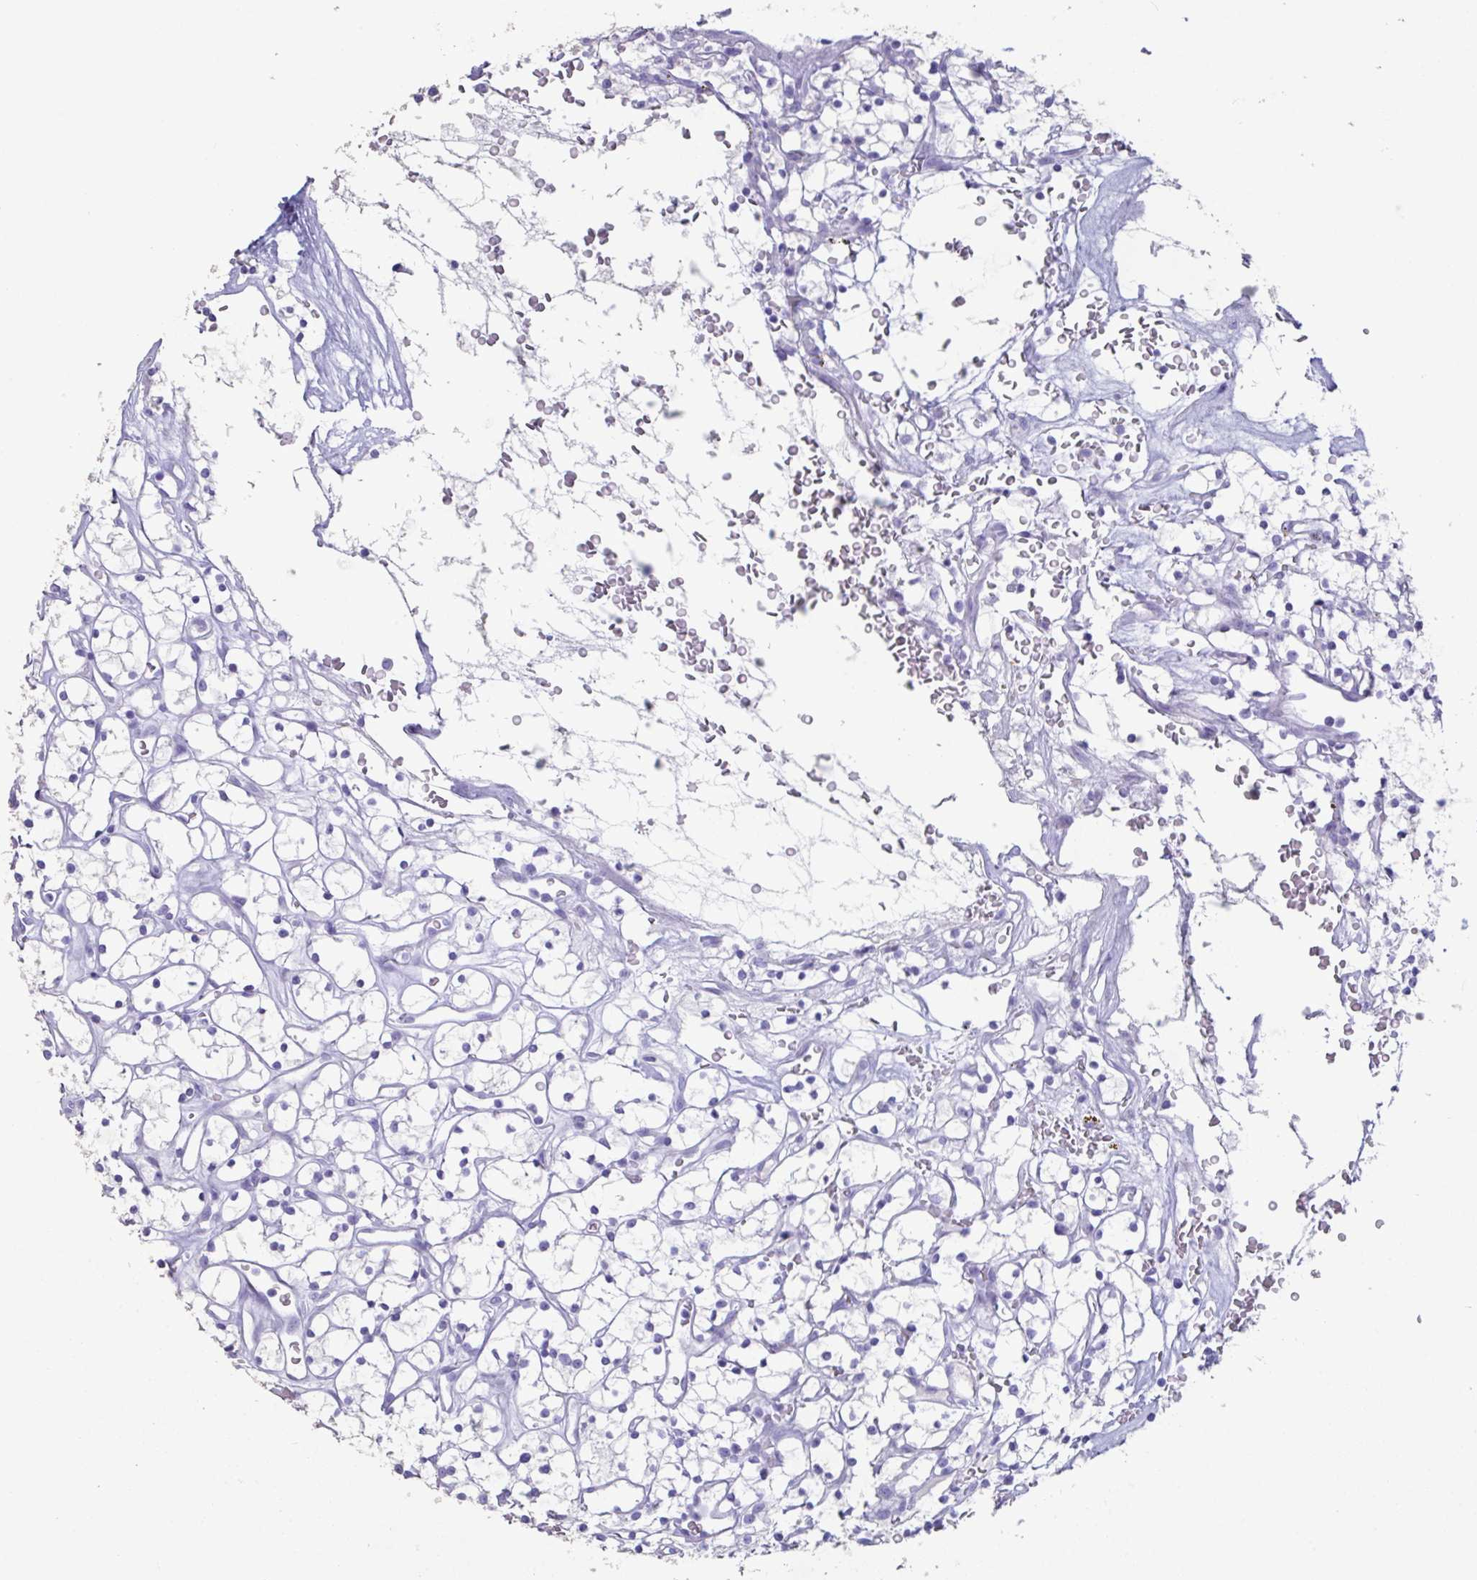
{"staining": {"intensity": "negative", "quantity": "none", "location": "none"}, "tissue": "renal cancer", "cell_type": "Tumor cells", "image_type": "cancer", "snomed": [{"axis": "morphology", "description": "Adenocarcinoma, NOS"}, {"axis": "topography", "description": "Kidney"}], "caption": "High magnification brightfield microscopy of adenocarcinoma (renal) stained with DAB (brown) and counterstained with hematoxylin (blue): tumor cells show no significant expression.", "gene": "TNNC1", "patient": {"sex": "female", "age": 64}}